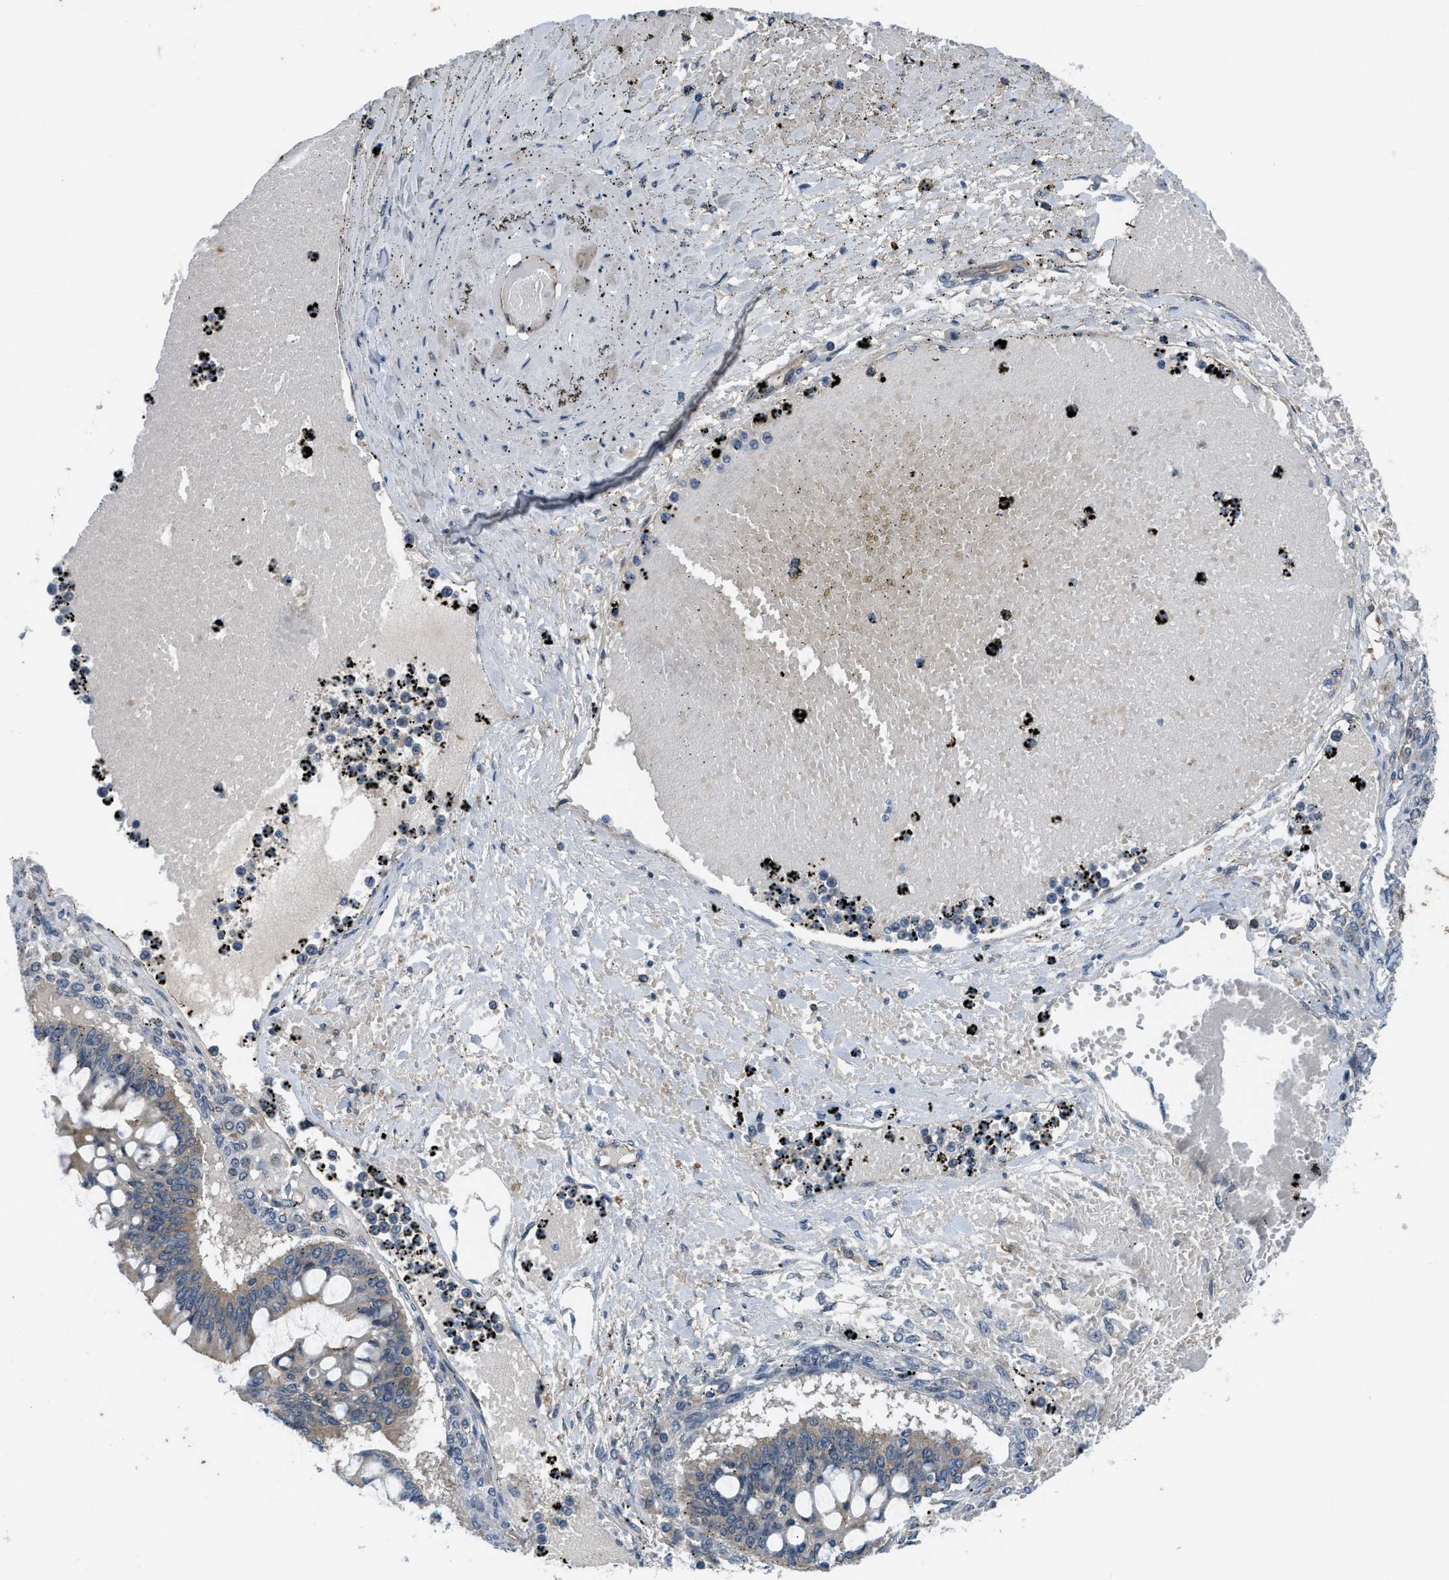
{"staining": {"intensity": "weak", "quantity": ">75%", "location": "cytoplasmic/membranous"}, "tissue": "ovarian cancer", "cell_type": "Tumor cells", "image_type": "cancer", "snomed": [{"axis": "morphology", "description": "Cystadenocarcinoma, mucinous, NOS"}, {"axis": "topography", "description": "Ovary"}], "caption": "Ovarian cancer (mucinous cystadenocarcinoma) was stained to show a protein in brown. There is low levels of weak cytoplasmic/membranous expression in about >75% of tumor cells.", "gene": "BAZ2B", "patient": {"sex": "female", "age": 73}}